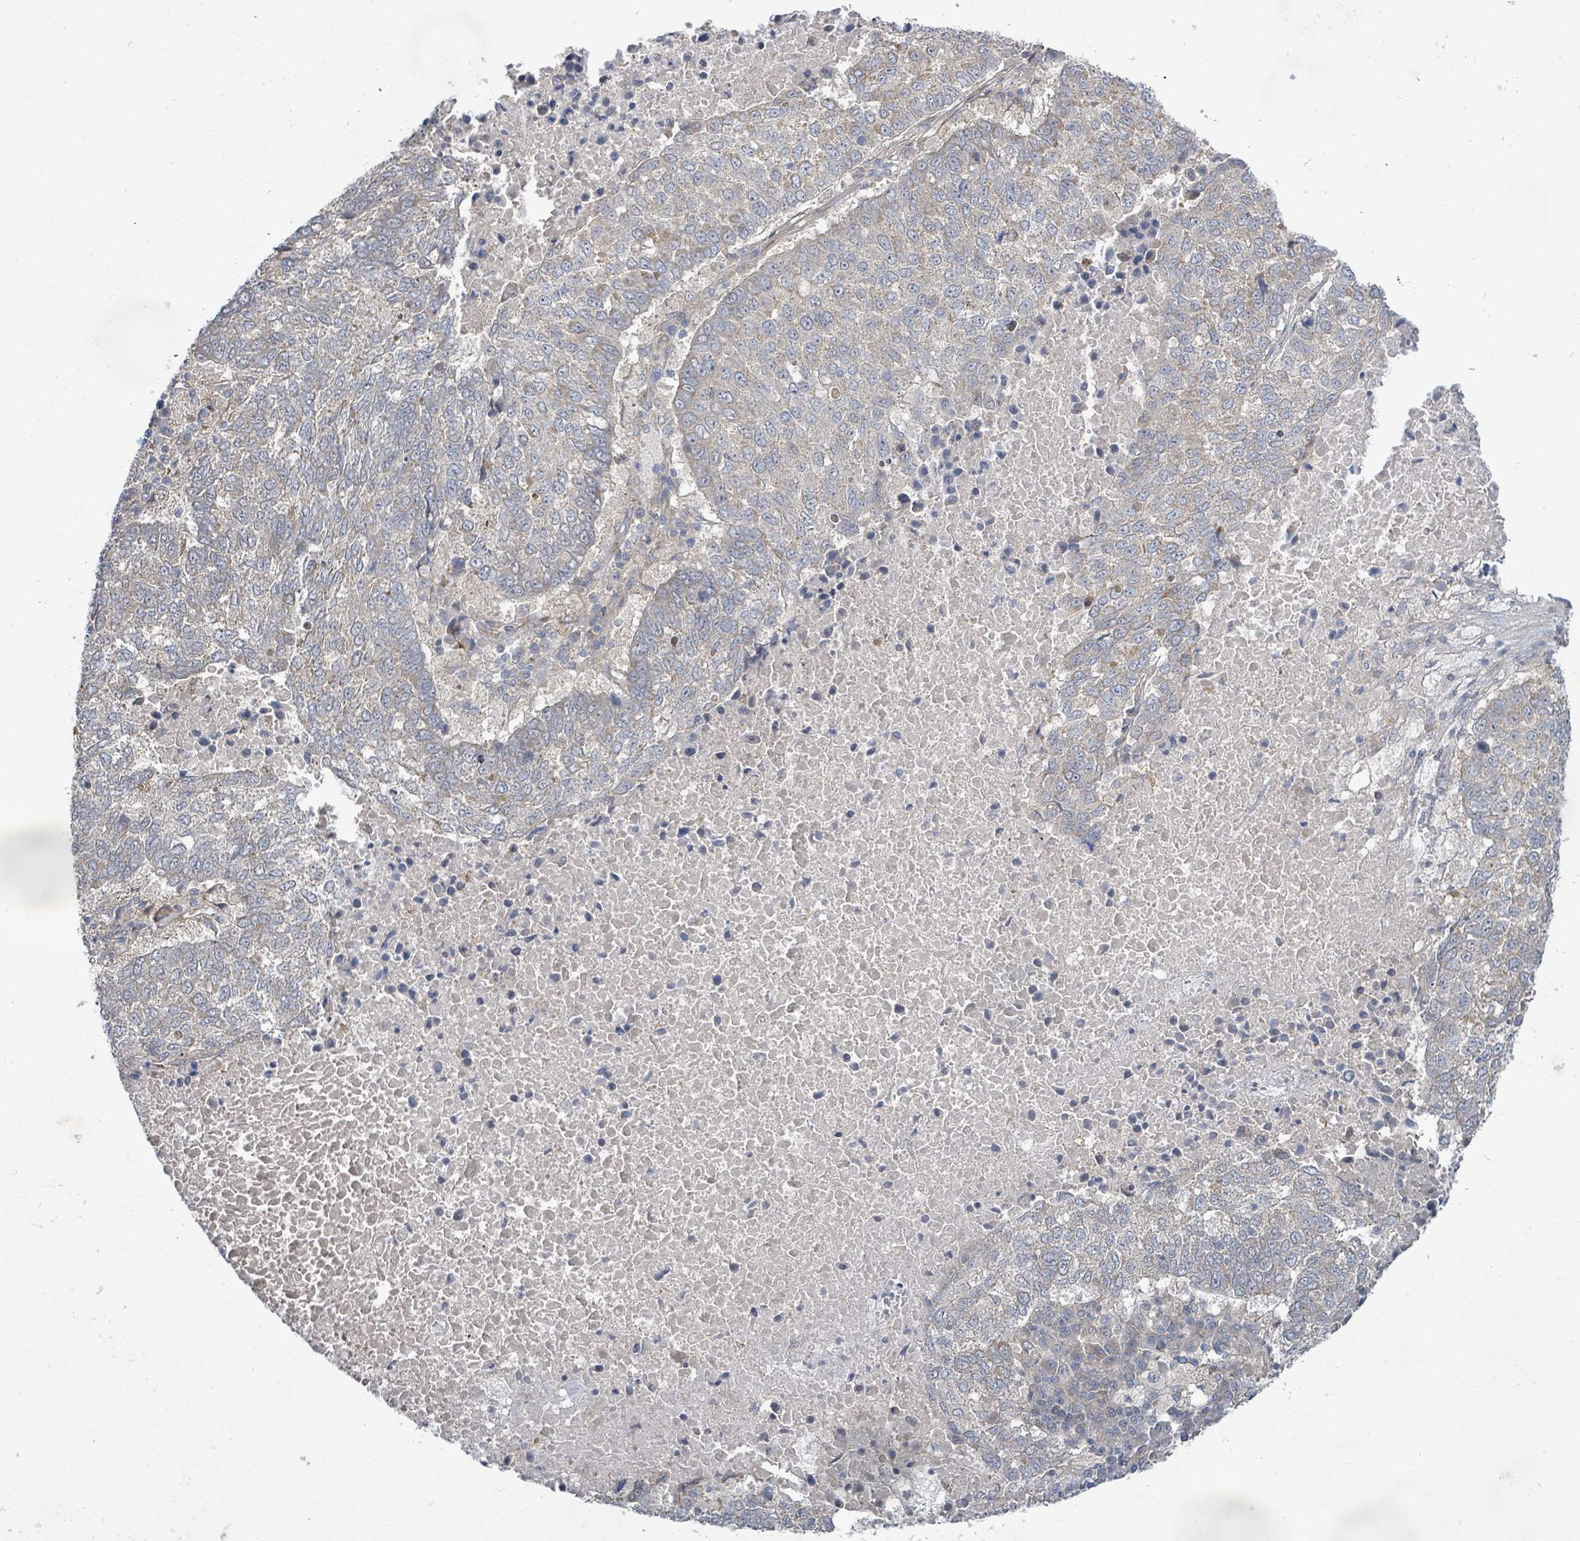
{"staining": {"intensity": "weak", "quantity": "<25%", "location": "cytoplasmic/membranous"}, "tissue": "lung cancer", "cell_type": "Tumor cells", "image_type": "cancer", "snomed": [{"axis": "morphology", "description": "Squamous cell carcinoma, NOS"}, {"axis": "topography", "description": "Lung"}], "caption": "An IHC micrograph of lung squamous cell carcinoma is shown. There is no staining in tumor cells of lung squamous cell carcinoma.", "gene": "KBTBD11", "patient": {"sex": "male", "age": 73}}